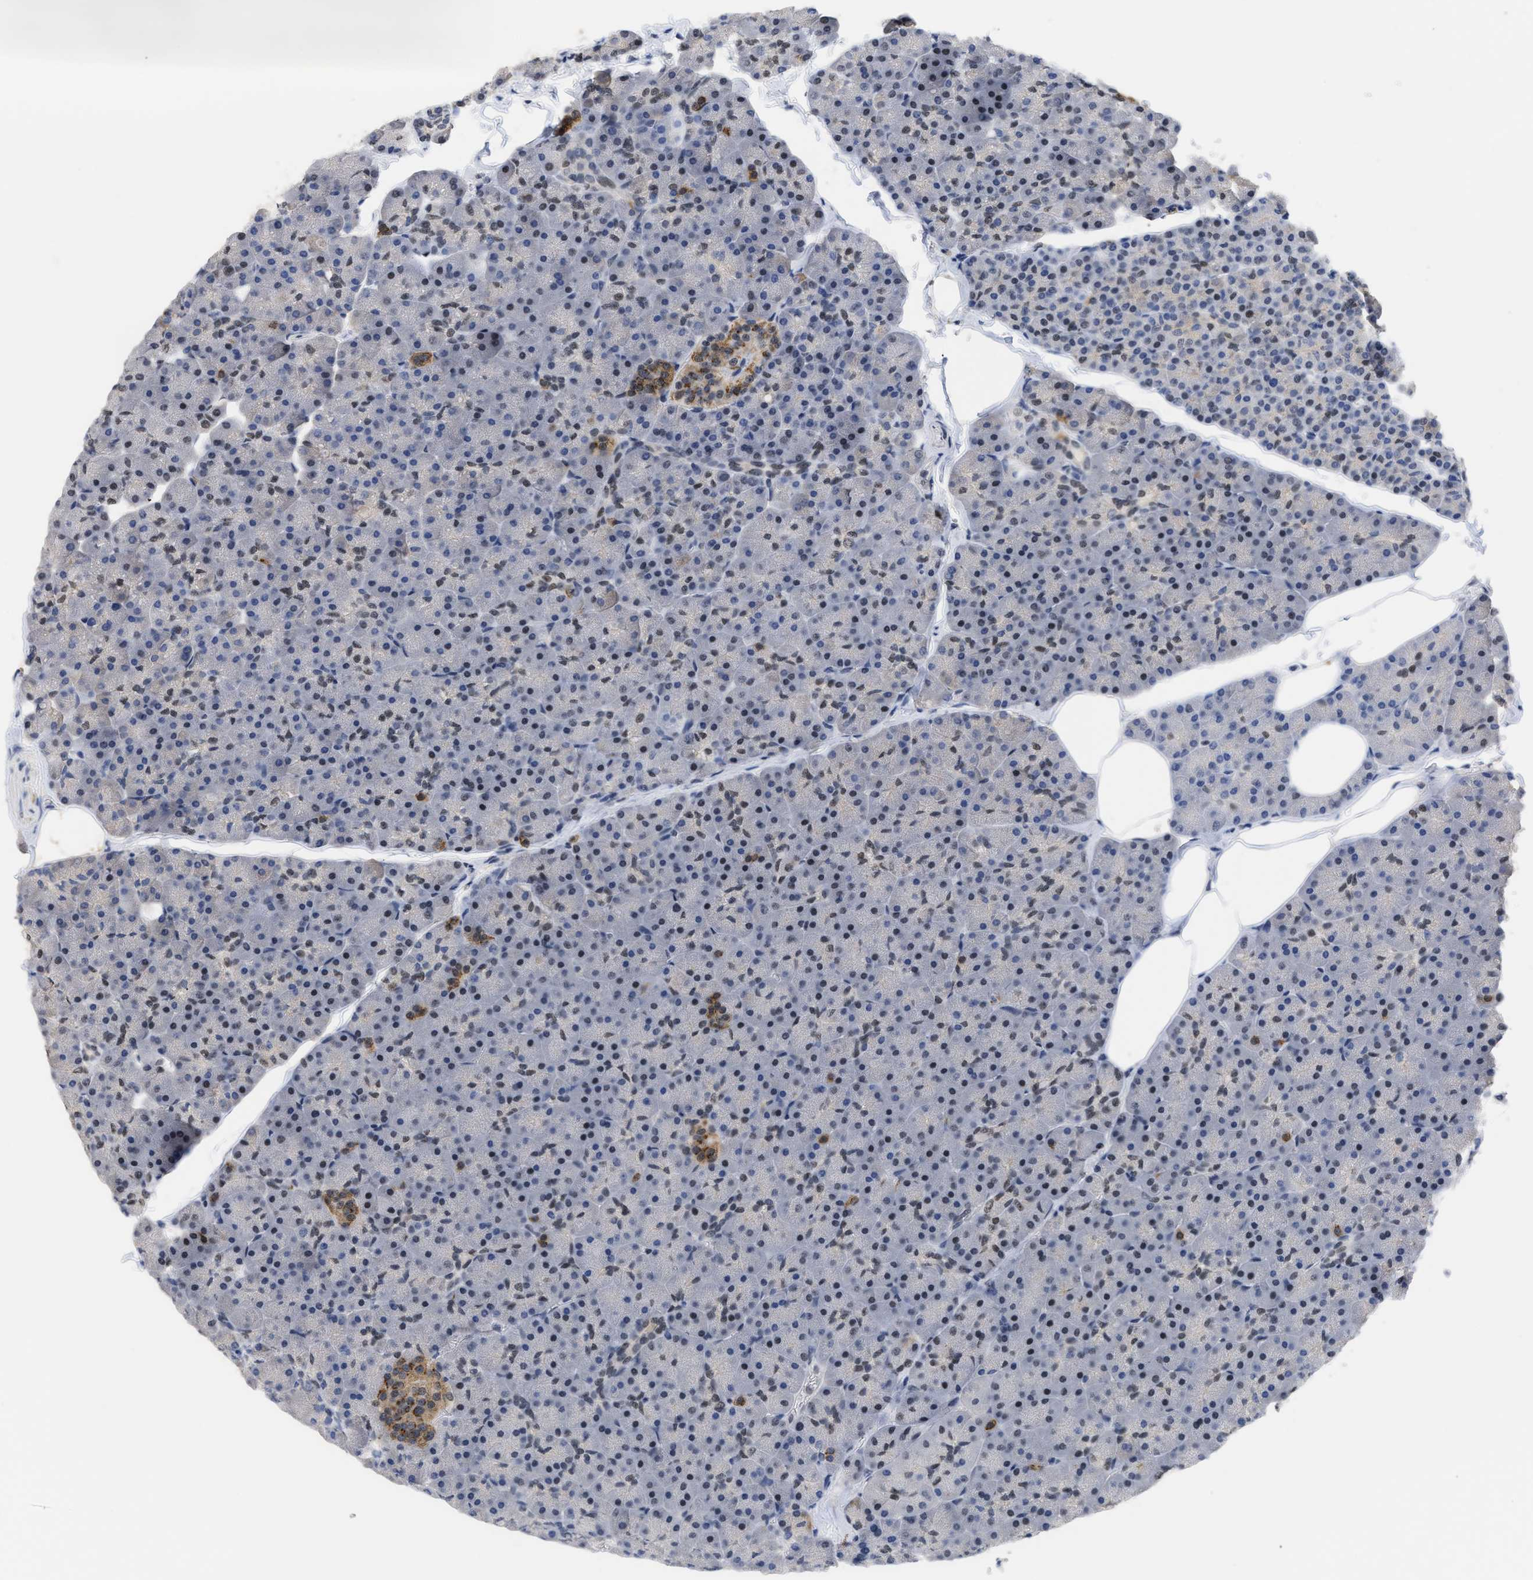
{"staining": {"intensity": "weak", "quantity": "25%-75%", "location": "nuclear"}, "tissue": "pancreas", "cell_type": "Exocrine glandular cells", "image_type": "normal", "snomed": [{"axis": "morphology", "description": "Normal tissue, NOS"}, {"axis": "topography", "description": "Pancreas"}], "caption": "Unremarkable pancreas displays weak nuclear staining in about 25%-75% of exocrine glandular cells.", "gene": "GGNBP2", "patient": {"sex": "male", "age": 35}}